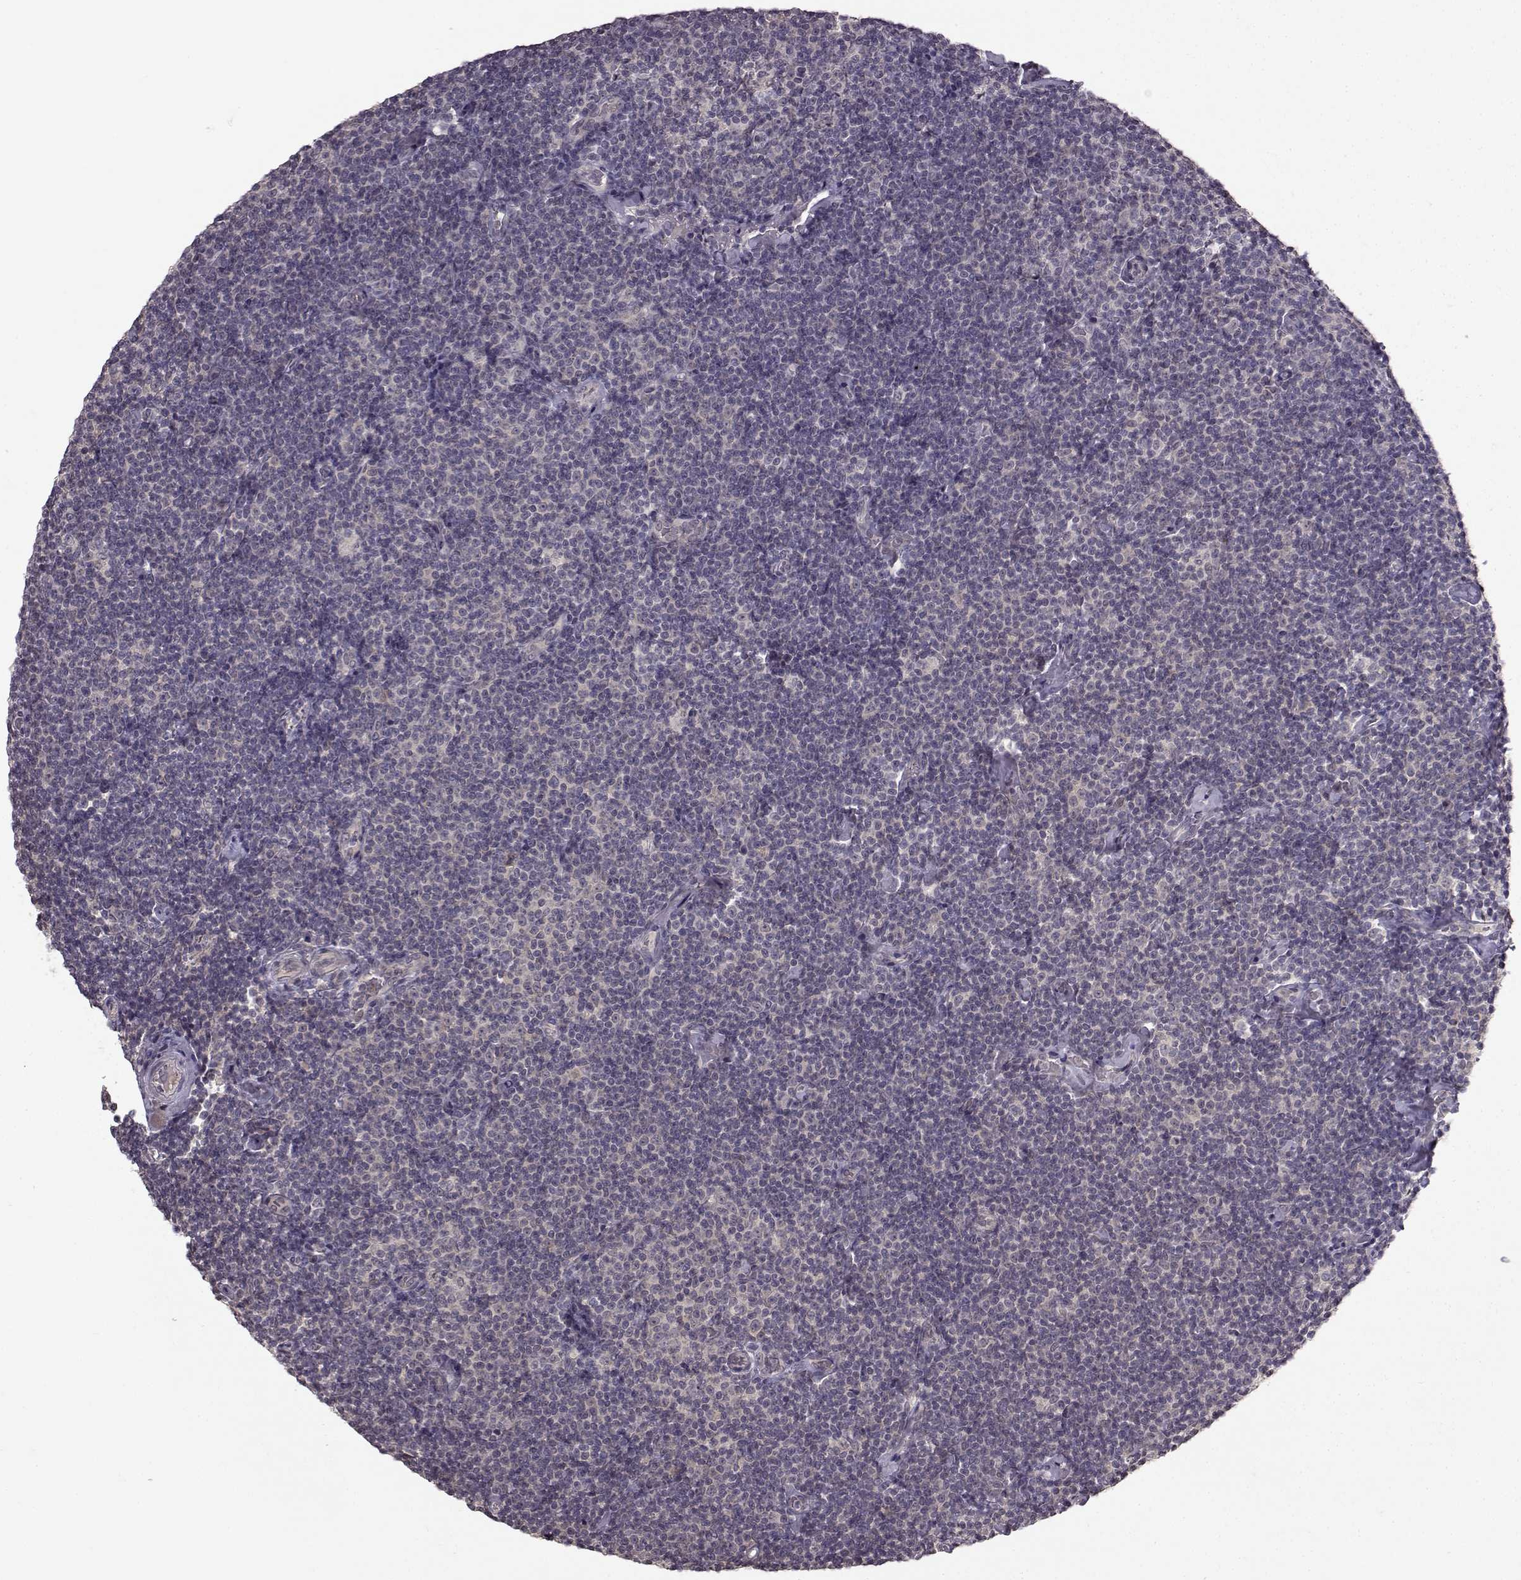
{"staining": {"intensity": "negative", "quantity": "none", "location": "none"}, "tissue": "lymphoma", "cell_type": "Tumor cells", "image_type": "cancer", "snomed": [{"axis": "morphology", "description": "Malignant lymphoma, non-Hodgkin's type, Low grade"}, {"axis": "topography", "description": "Lymph node"}], "caption": "A high-resolution photomicrograph shows immunohistochemistry staining of low-grade malignant lymphoma, non-Hodgkin's type, which demonstrates no significant expression in tumor cells.", "gene": "NTRK2", "patient": {"sex": "male", "age": 81}}